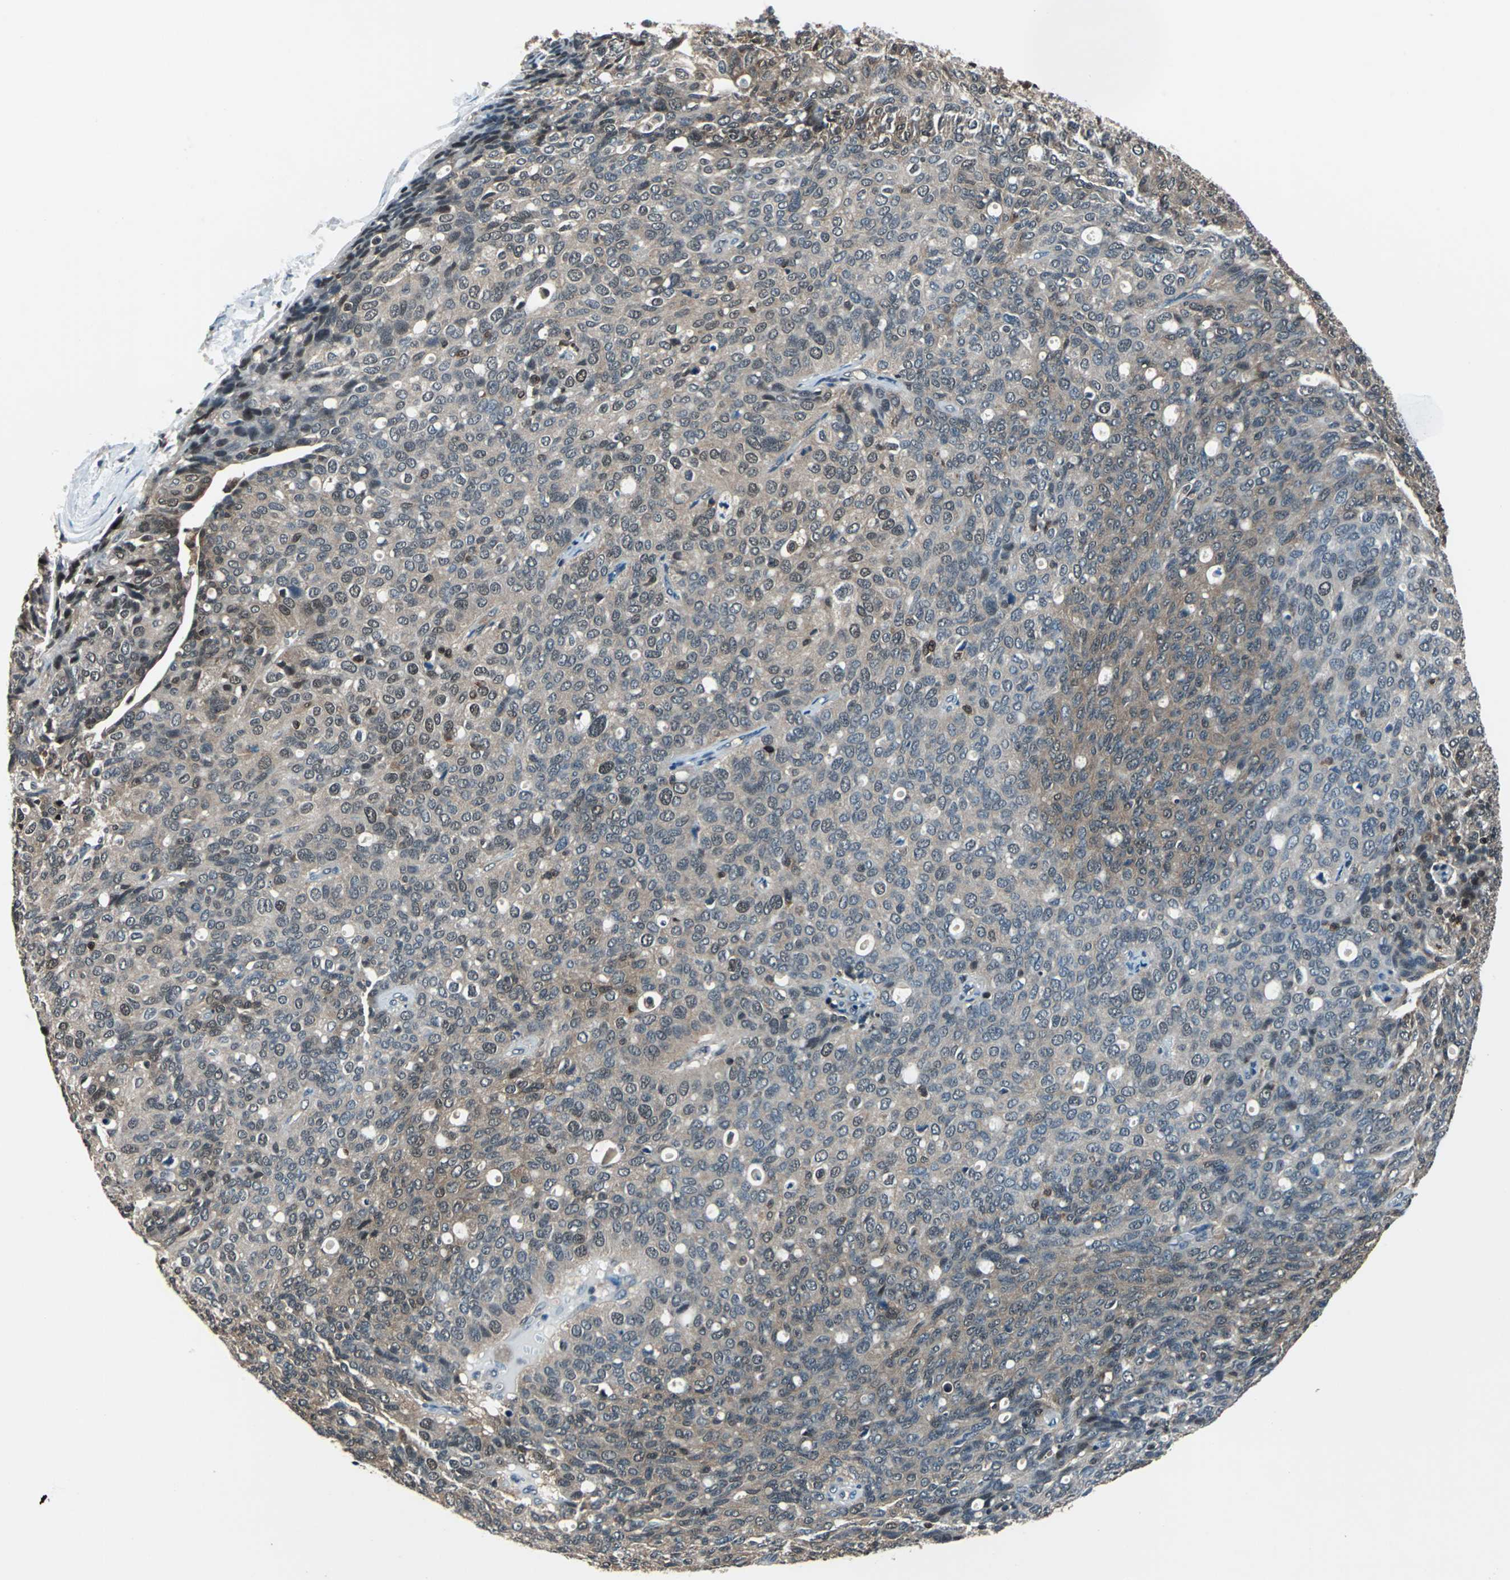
{"staining": {"intensity": "weak", "quantity": "25%-75%", "location": "cytoplasmic/membranous"}, "tissue": "ovarian cancer", "cell_type": "Tumor cells", "image_type": "cancer", "snomed": [{"axis": "morphology", "description": "Carcinoma, endometroid"}, {"axis": "topography", "description": "Ovary"}], "caption": "A brown stain shows weak cytoplasmic/membranous positivity of a protein in ovarian endometroid carcinoma tumor cells. Nuclei are stained in blue.", "gene": "PSME1", "patient": {"sex": "female", "age": 60}}